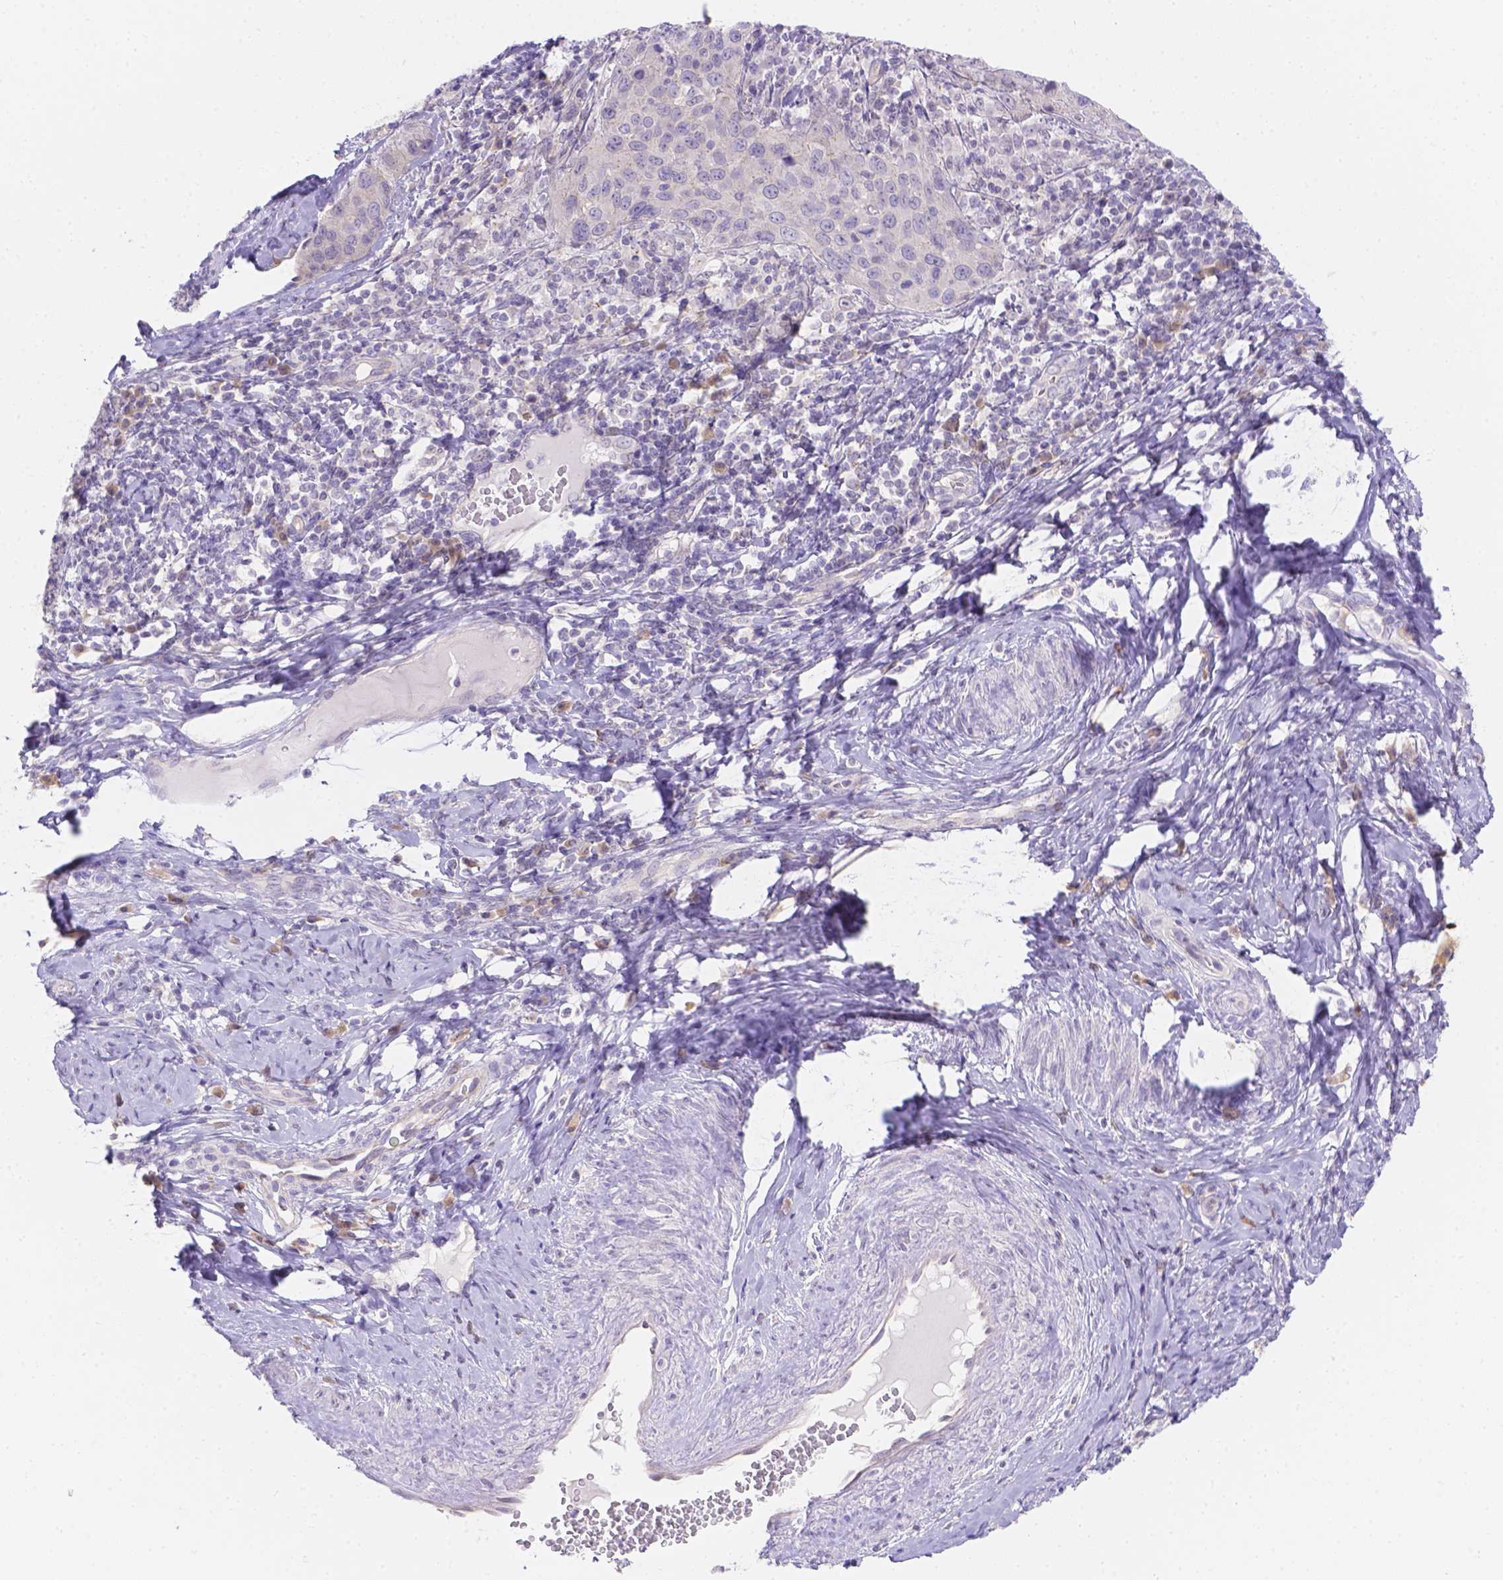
{"staining": {"intensity": "negative", "quantity": "none", "location": "none"}, "tissue": "cervical cancer", "cell_type": "Tumor cells", "image_type": "cancer", "snomed": [{"axis": "morphology", "description": "Normal tissue, NOS"}, {"axis": "morphology", "description": "Squamous cell carcinoma, NOS"}, {"axis": "topography", "description": "Cervix"}], "caption": "The image displays no significant expression in tumor cells of squamous cell carcinoma (cervical).", "gene": "CD96", "patient": {"sex": "female", "age": 51}}